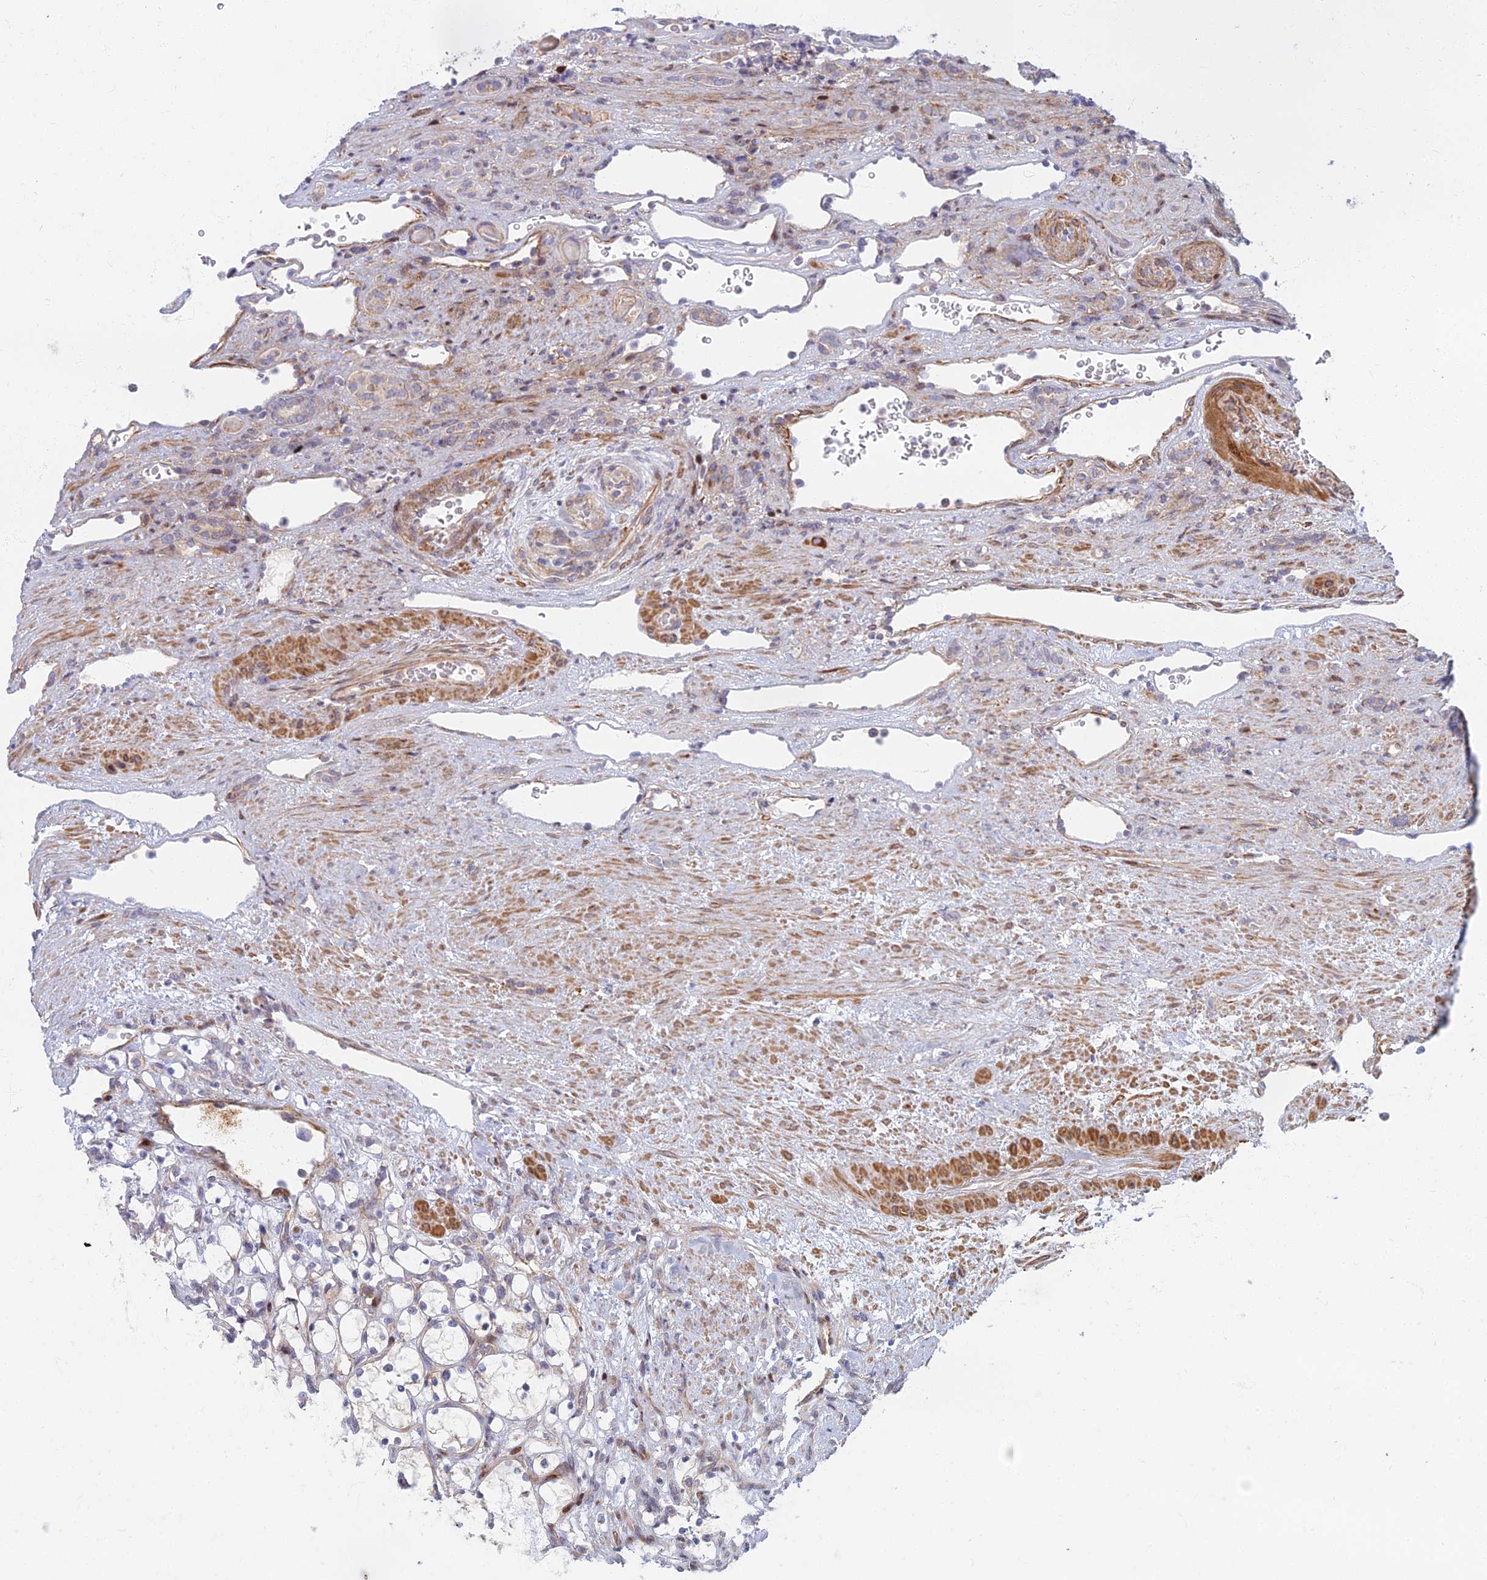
{"staining": {"intensity": "negative", "quantity": "none", "location": "none"}, "tissue": "renal cancer", "cell_type": "Tumor cells", "image_type": "cancer", "snomed": [{"axis": "morphology", "description": "Adenocarcinoma, NOS"}, {"axis": "topography", "description": "Kidney"}], "caption": "This is an immunohistochemistry (IHC) image of human renal adenocarcinoma. There is no positivity in tumor cells.", "gene": "C15orf40", "patient": {"sex": "female", "age": 69}}